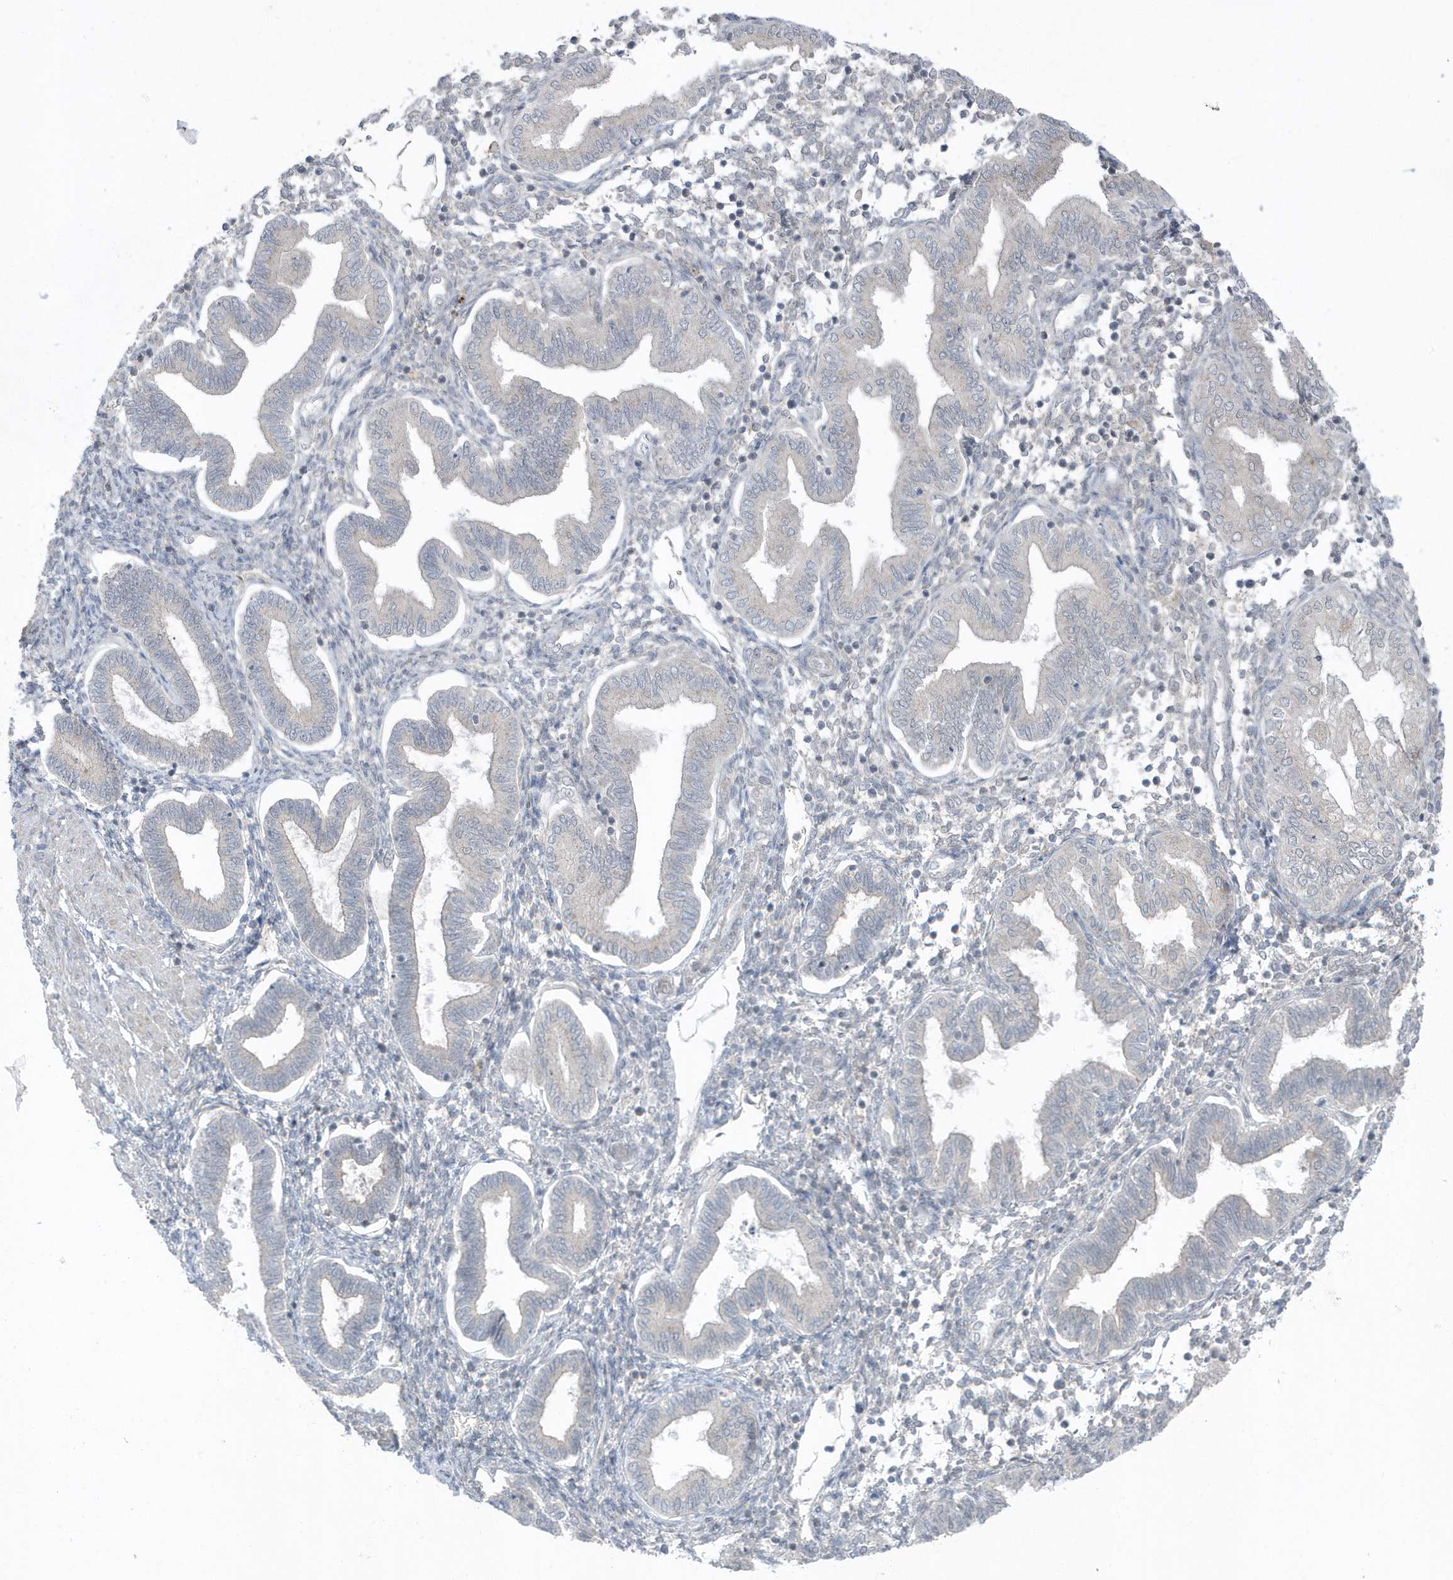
{"staining": {"intensity": "negative", "quantity": "none", "location": "none"}, "tissue": "endometrium", "cell_type": "Cells in endometrial stroma", "image_type": "normal", "snomed": [{"axis": "morphology", "description": "Normal tissue, NOS"}, {"axis": "topography", "description": "Endometrium"}], "caption": "This is an immunohistochemistry micrograph of unremarkable endometrium. There is no expression in cells in endometrial stroma.", "gene": "PARD3B", "patient": {"sex": "female", "age": 53}}